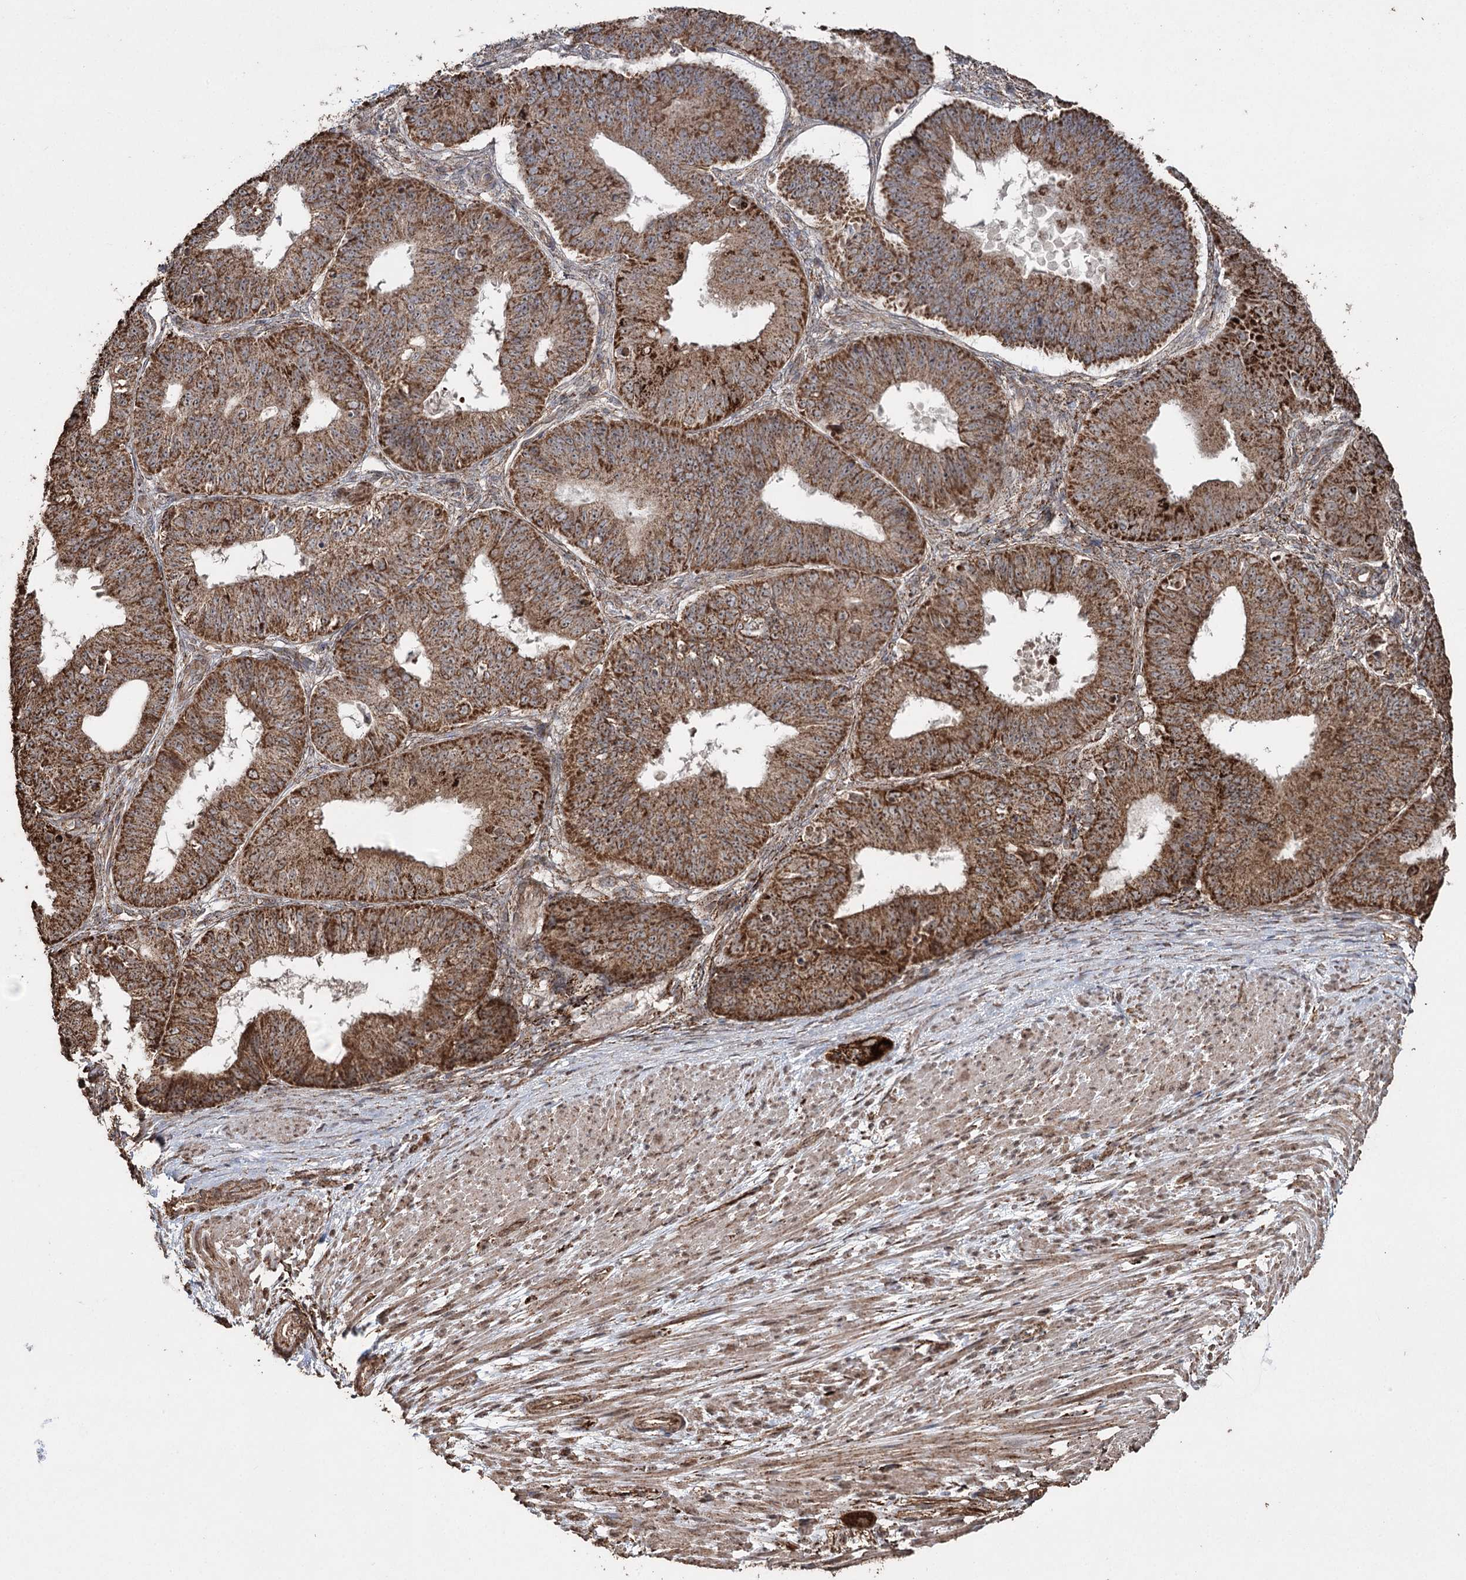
{"staining": {"intensity": "moderate", "quantity": ">75%", "location": "cytoplasmic/membranous"}, "tissue": "ovarian cancer", "cell_type": "Tumor cells", "image_type": "cancer", "snomed": [{"axis": "morphology", "description": "Carcinoma, endometroid"}, {"axis": "topography", "description": "Appendix"}, {"axis": "topography", "description": "Ovary"}], "caption": "Human ovarian cancer stained for a protein (brown) exhibits moderate cytoplasmic/membranous positive positivity in approximately >75% of tumor cells.", "gene": "SLF2", "patient": {"sex": "female", "age": 42}}